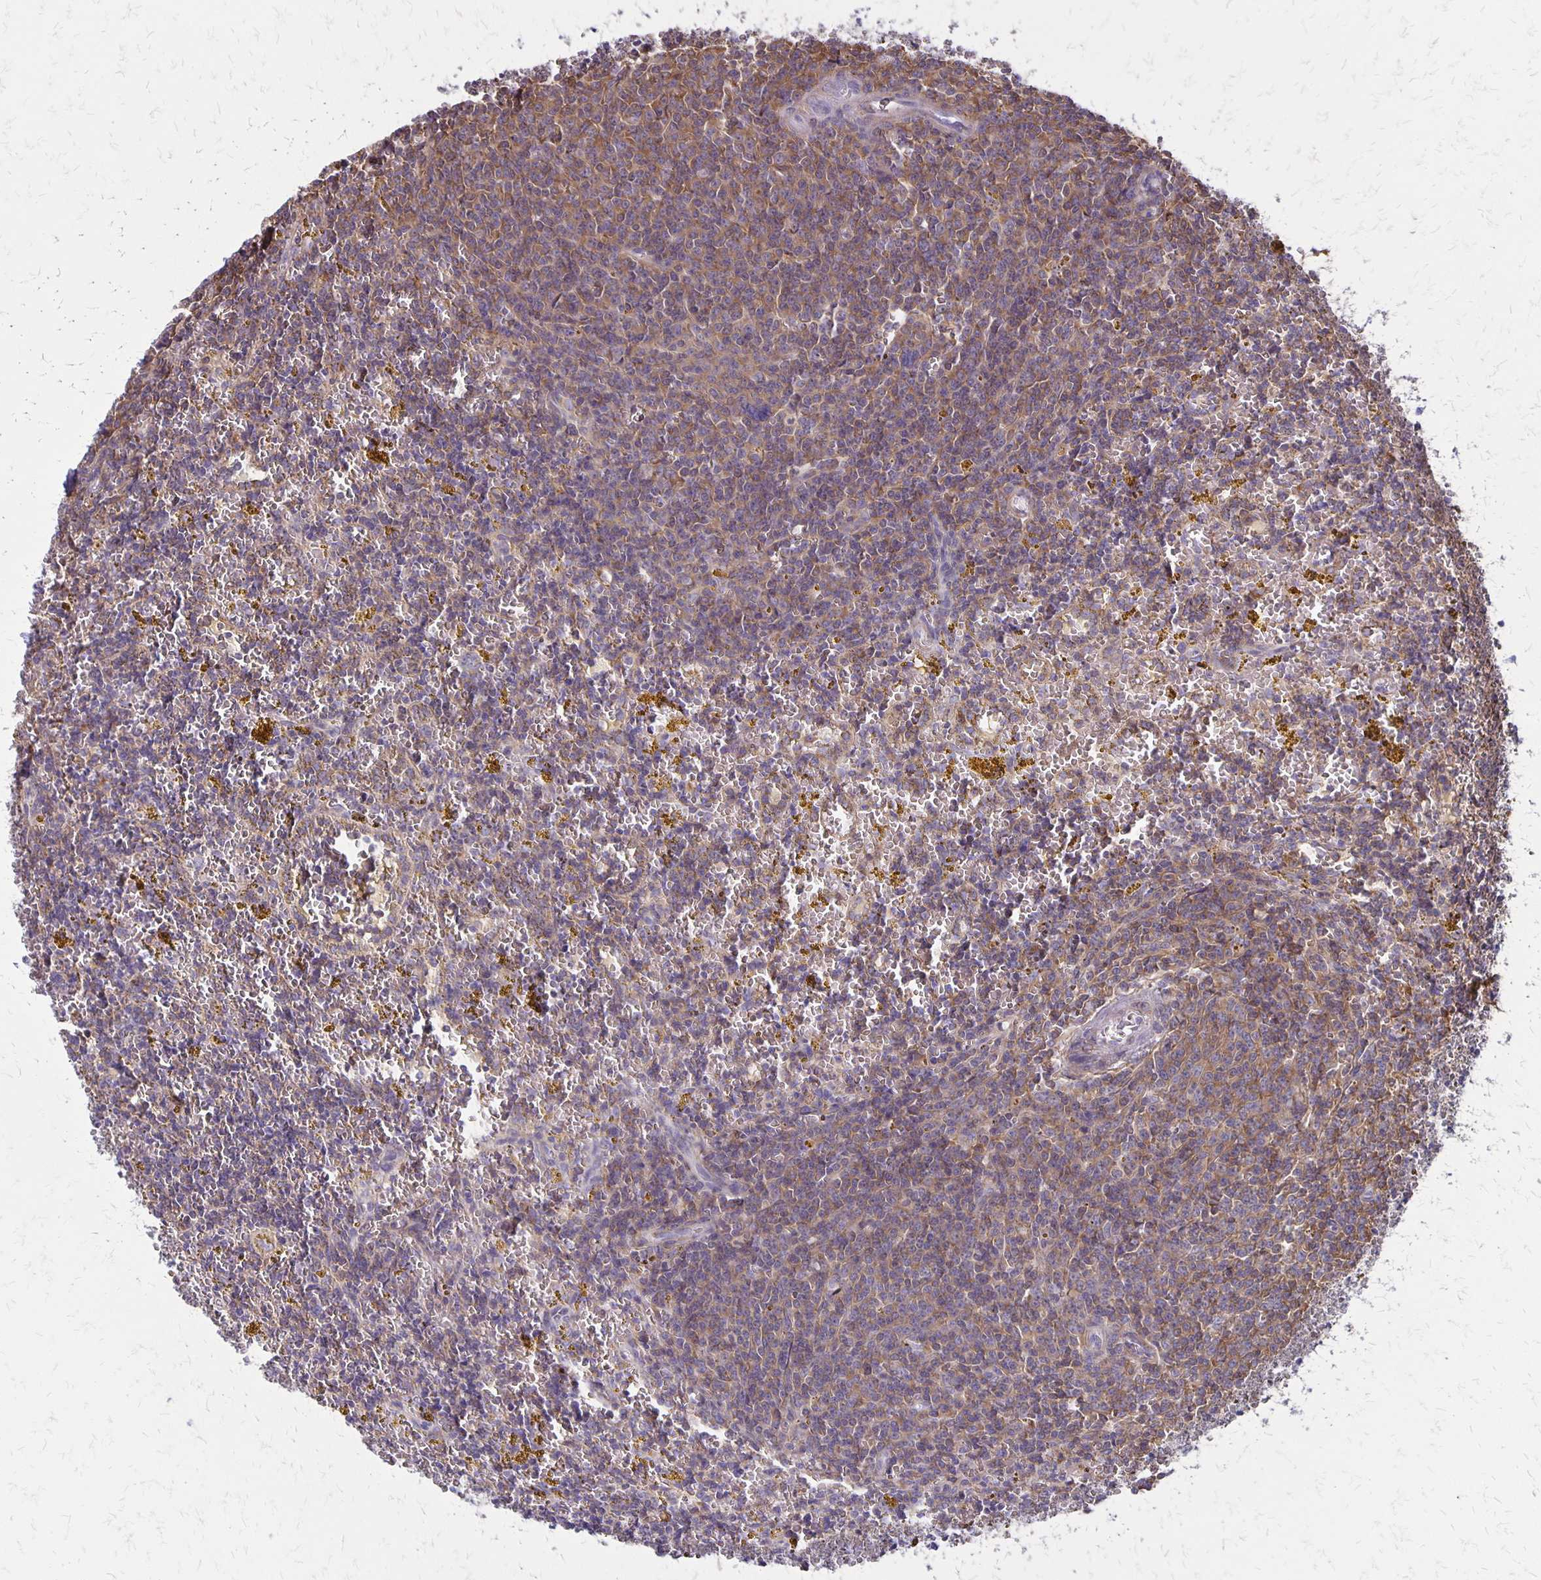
{"staining": {"intensity": "moderate", "quantity": "<25%", "location": "cytoplasmic/membranous"}, "tissue": "lymphoma", "cell_type": "Tumor cells", "image_type": "cancer", "snomed": [{"axis": "morphology", "description": "Malignant lymphoma, non-Hodgkin's type, Low grade"}, {"axis": "topography", "description": "Spleen"}, {"axis": "topography", "description": "Lymph node"}], "caption": "Tumor cells display low levels of moderate cytoplasmic/membranous expression in approximately <25% of cells in human low-grade malignant lymphoma, non-Hodgkin's type.", "gene": "SEPTIN5", "patient": {"sex": "female", "age": 66}}